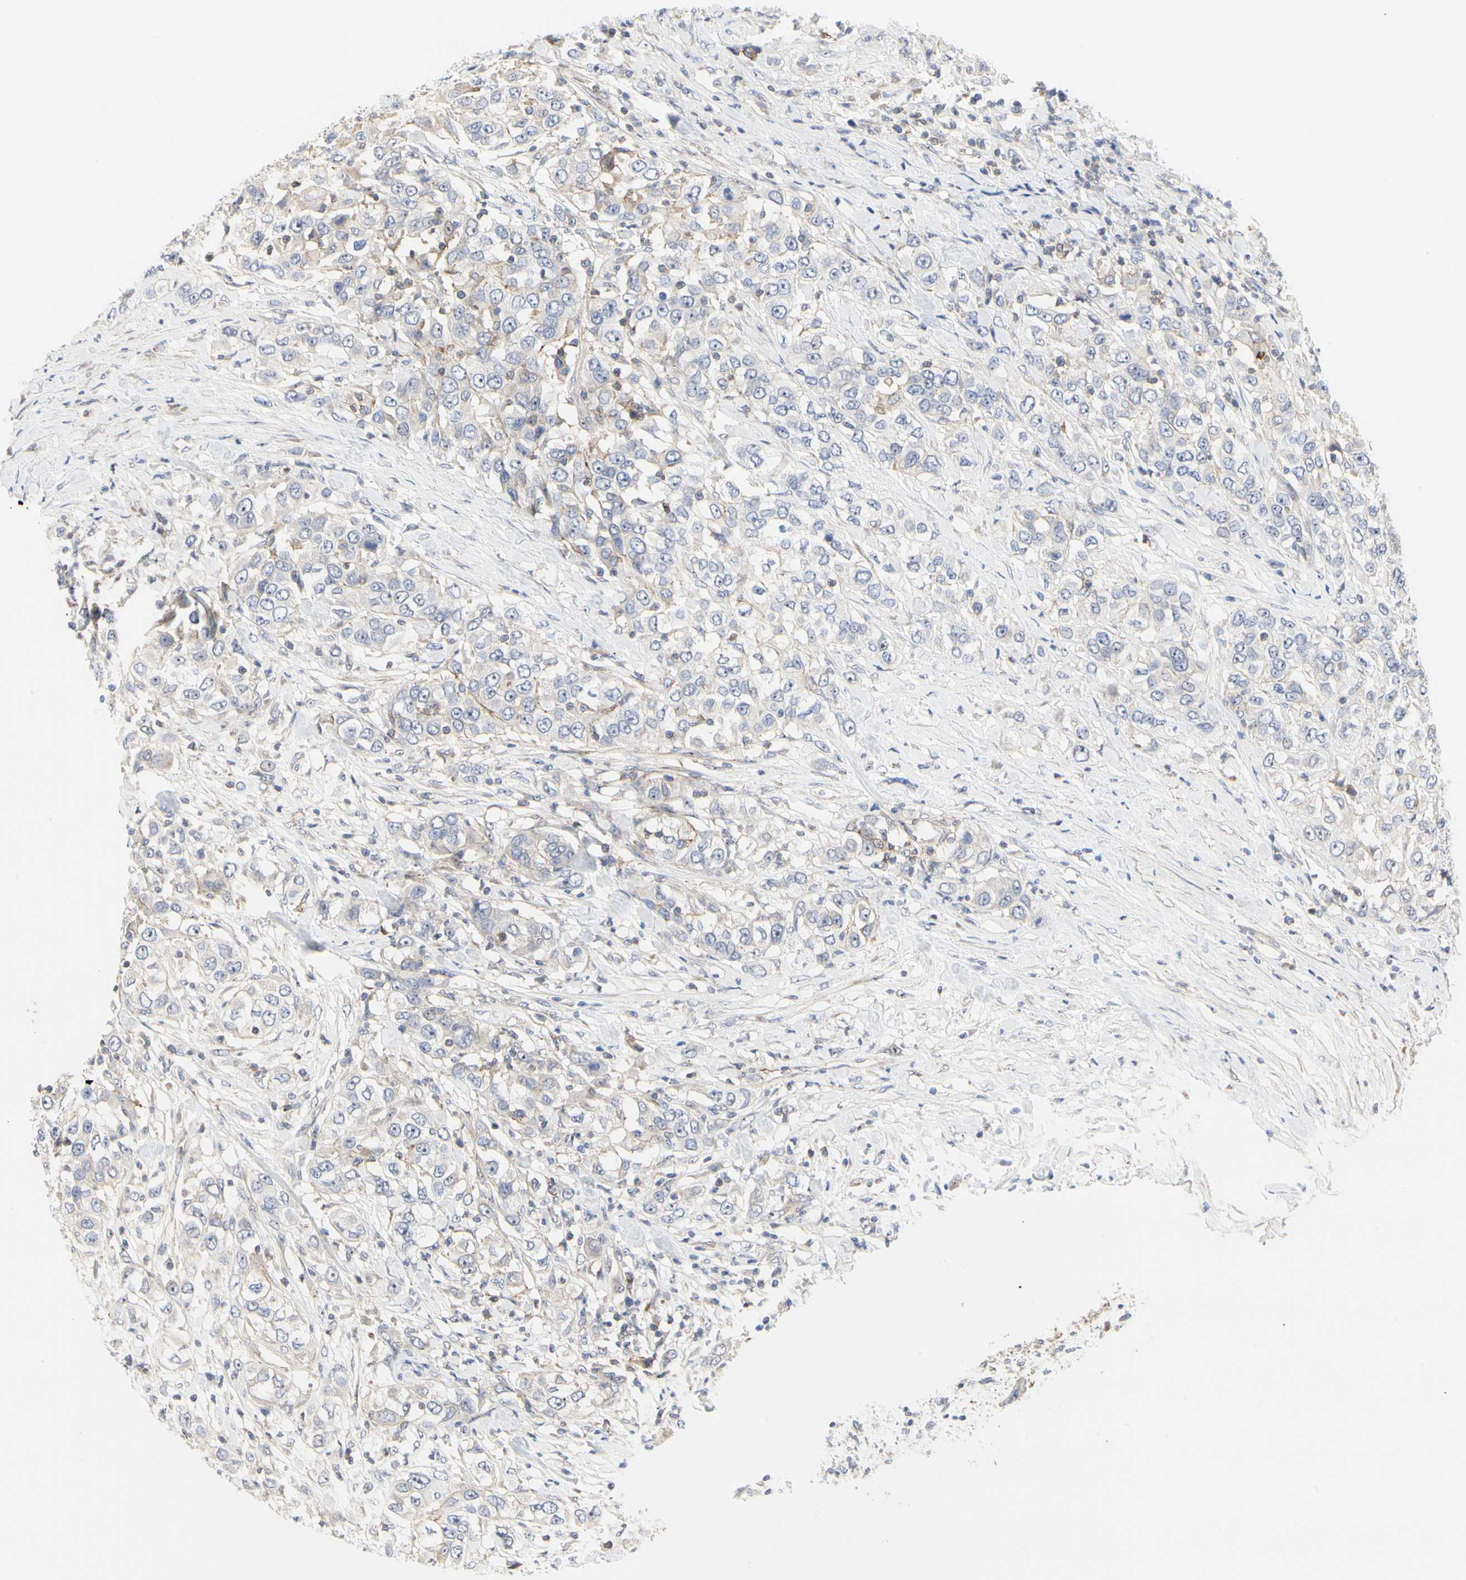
{"staining": {"intensity": "negative", "quantity": "none", "location": "none"}, "tissue": "urothelial cancer", "cell_type": "Tumor cells", "image_type": "cancer", "snomed": [{"axis": "morphology", "description": "Urothelial carcinoma, High grade"}, {"axis": "topography", "description": "Urinary bladder"}], "caption": "Immunohistochemistry micrograph of high-grade urothelial carcinoma stained for a protein (brown), which shows no staining in tumor cells. (Brightfield microscopy of DAB immunohistochemistry (IHC) at high magnification).", "gene": "SHANK2", "patient": {"sex": "female", "age": 80}}